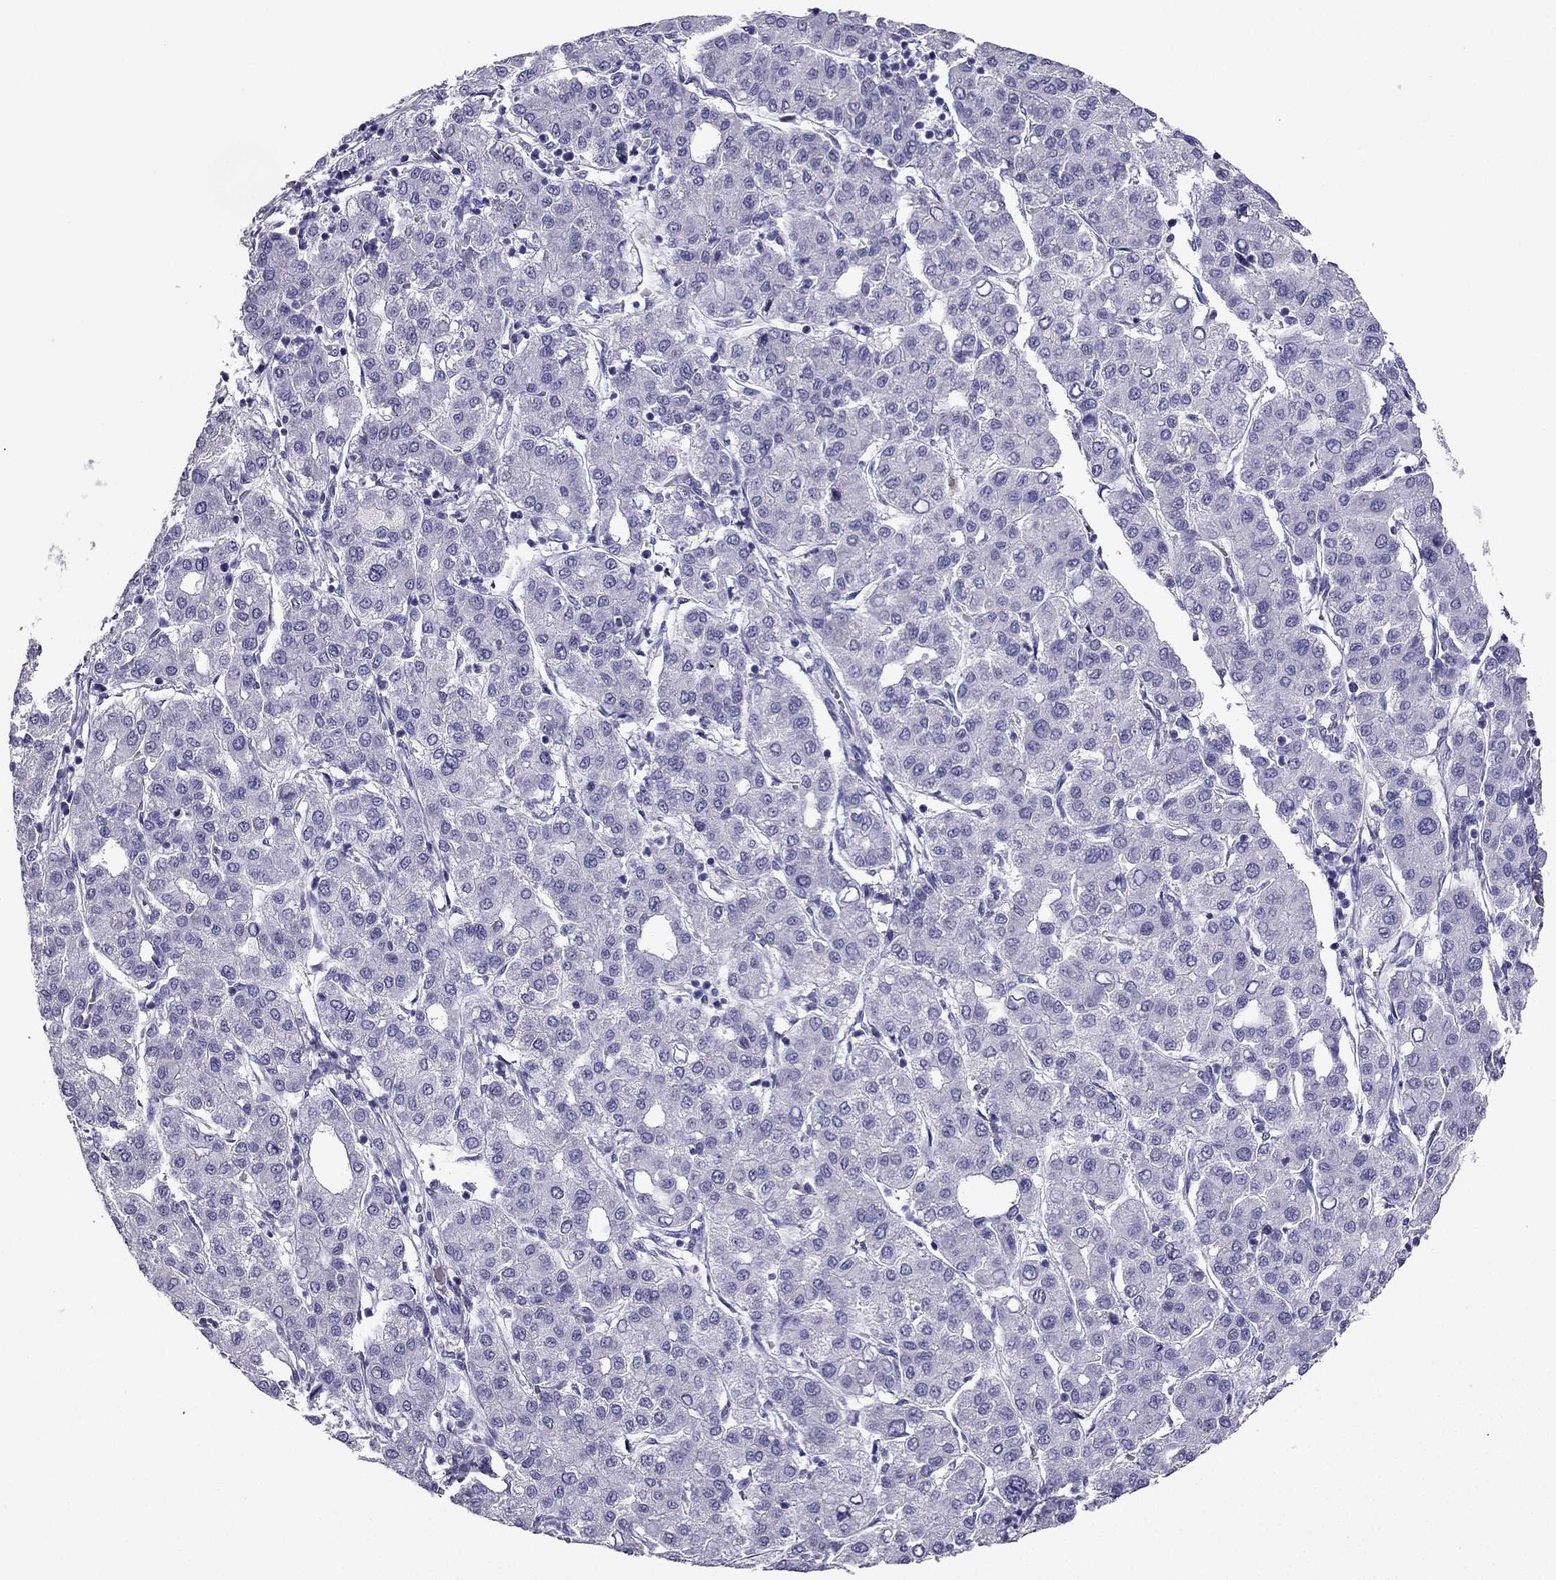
{"staining": {"intensity": "negative", "quantity": "none", "location": "none"}, "tissue": "liver cancer", "cell_type": "Tumor cells", "image_type": "cancer", "snomed": [{"axis": "morphology", "description": "Carcinoma, Hepatocellular, NOS"}, {"axis": "topography", "description": "Liver"}], "caption": "Tumor cells show no significant protein positivity in hepatocellular carcinoma (liver). (Brightfield microscopy of DAB (3,3'-diaminobenzidine) immunohistochemistry at high magnification).", "gene": "NPTX1", "patient": {"sex": "male", "age": 65}}